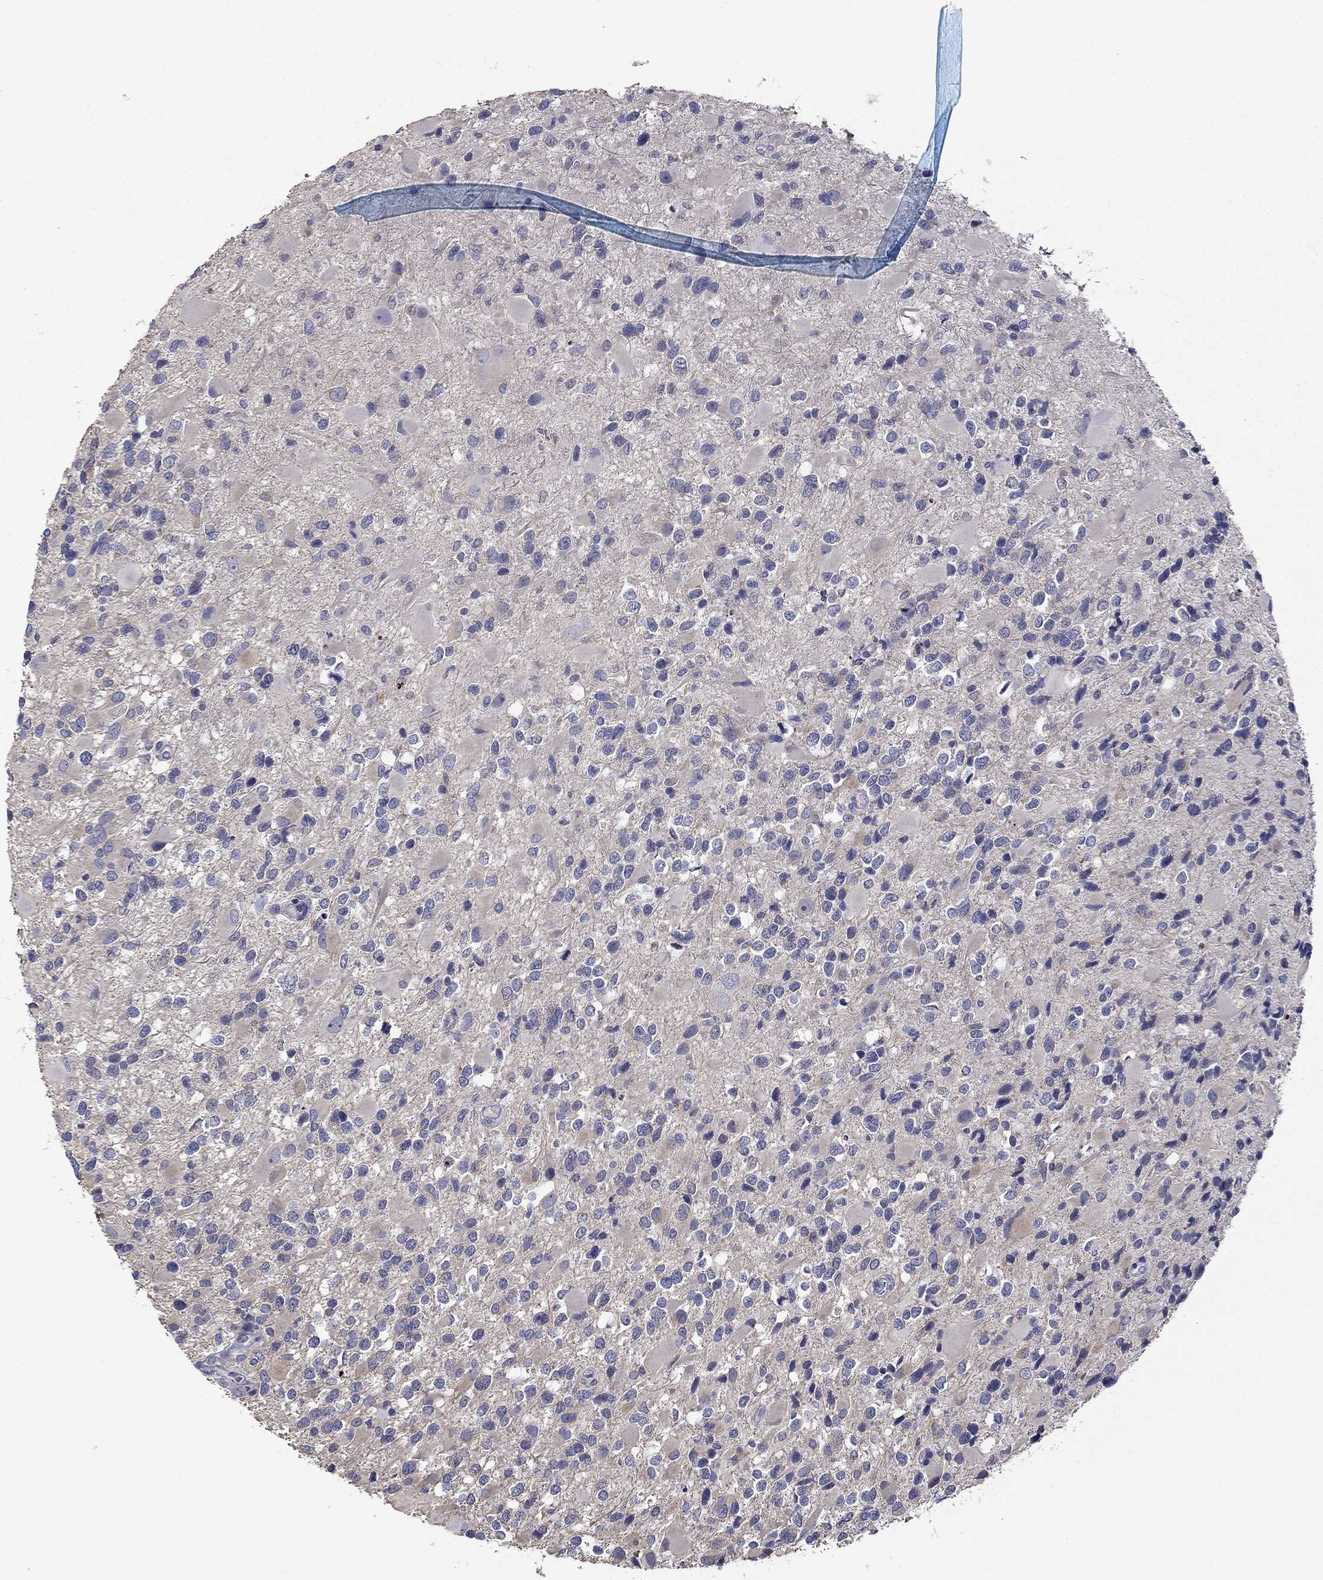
{"staining": {"intensity": "negative", "quantity": "none", "location": "none"}, "tissue": "glioma", "cell_type": "Tumor cells", "image_type": "cancer", "snomed": [{"axis": "morphology", "description": "Glioma, malignant, Low grade"}, {"axis": "topography", "description": "Brain"}], "caption": "Immunohistochemistry photomicrograph of malignant glioma (low-grade) stained for a protein (brown), which reveals no positivity in tumor cells. The staining was performed using DAB (3,3'-diaminobenzidine) to visualize the protein expression in brown, while the nuclei were stained in blue with hematoxylin (Magnification: 20x).", "gene": "SPATA7", "patient": {"sex": "female", "age": 32}}